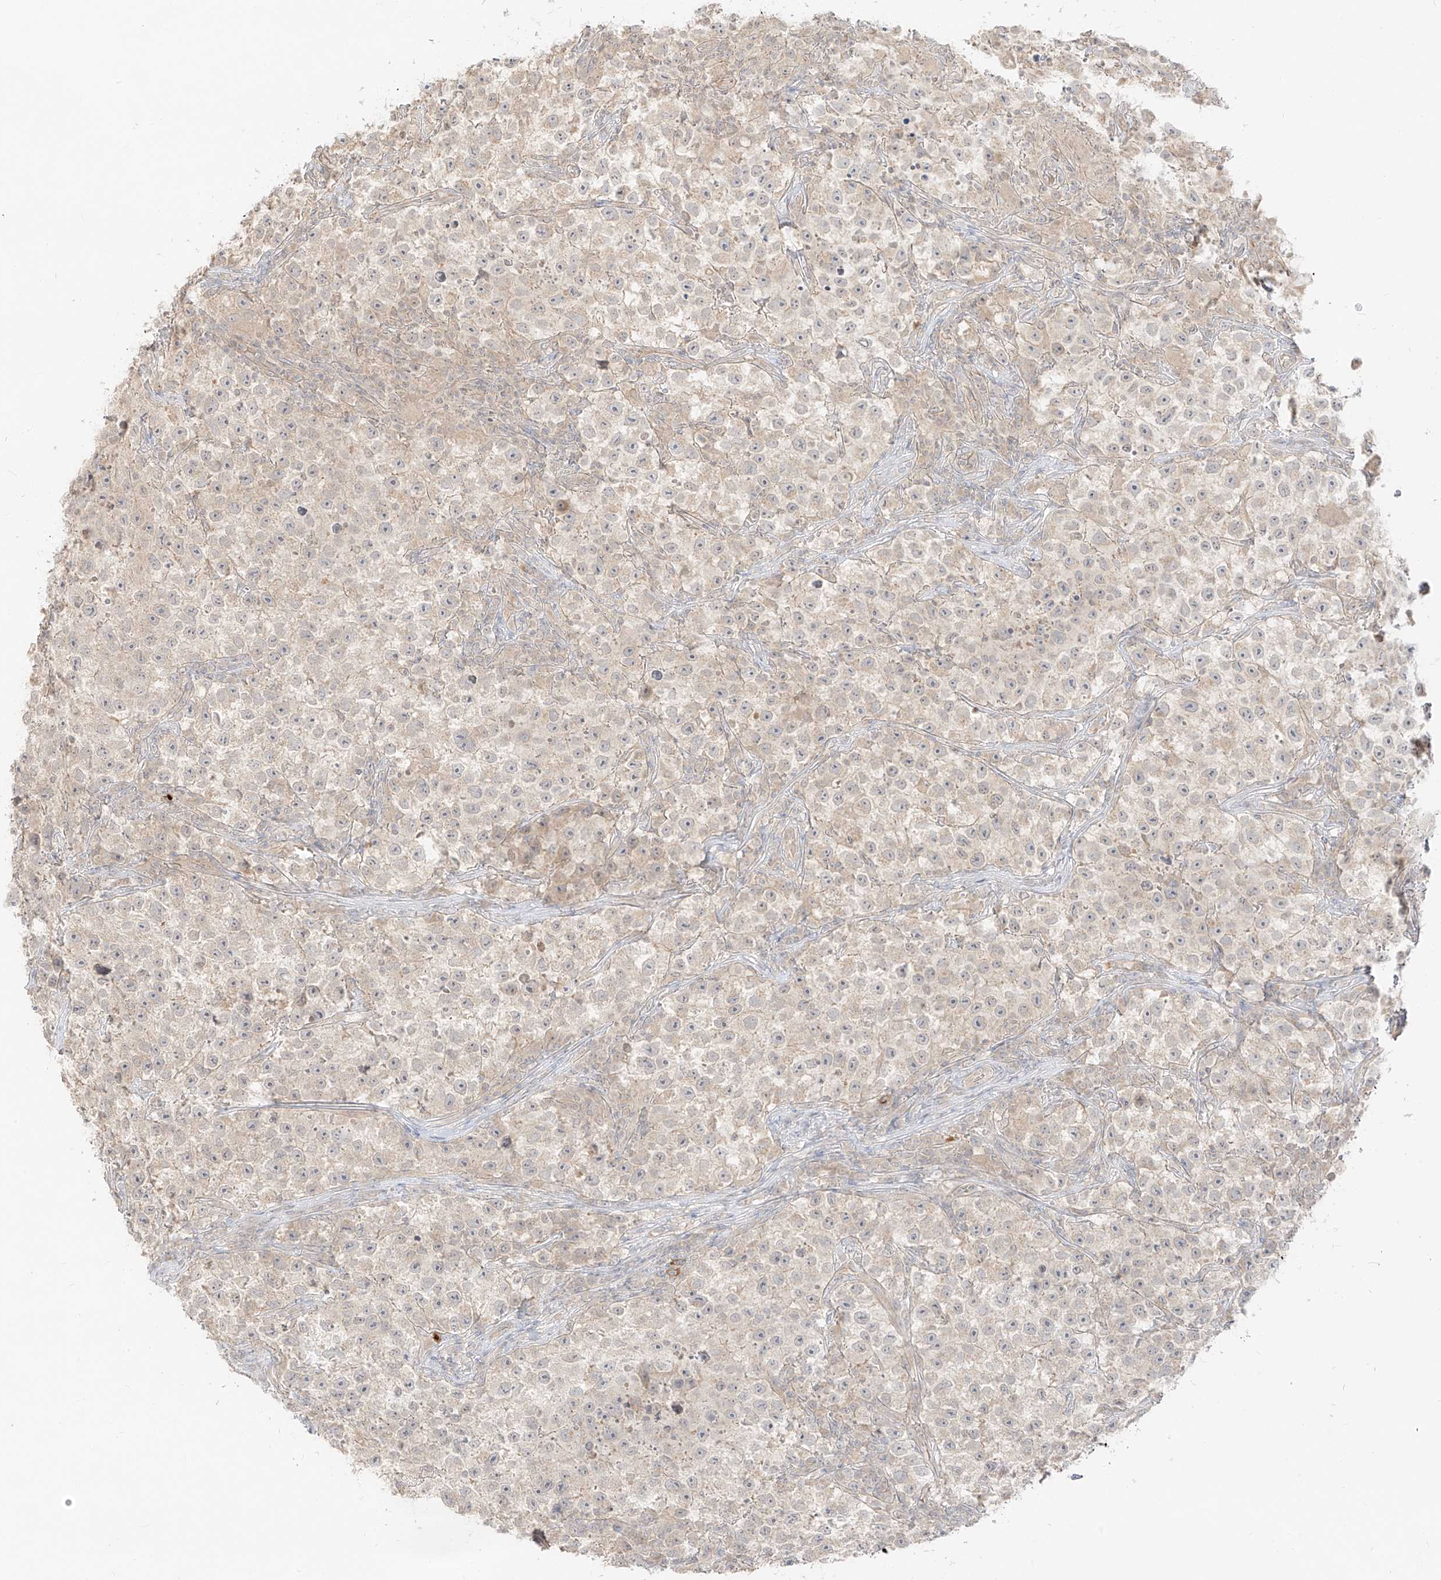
{"staining": {"intensity": "negative", "quantity": "none", "location": "none"}, "tissue": "testis cancer", "cell_type": "Tumor cells", "image_type": "cancer", "snomed": [{"axis": "morphology", "description": "Seminoma, NOS"}, {"axis": "topography", "description": "Testis"}], "caption": "Histopathology image shows no significant protein expression in tumor cells of testis cancer.", "gene": "LIPT1", "patient": {"sex": "male", "age": 22}}